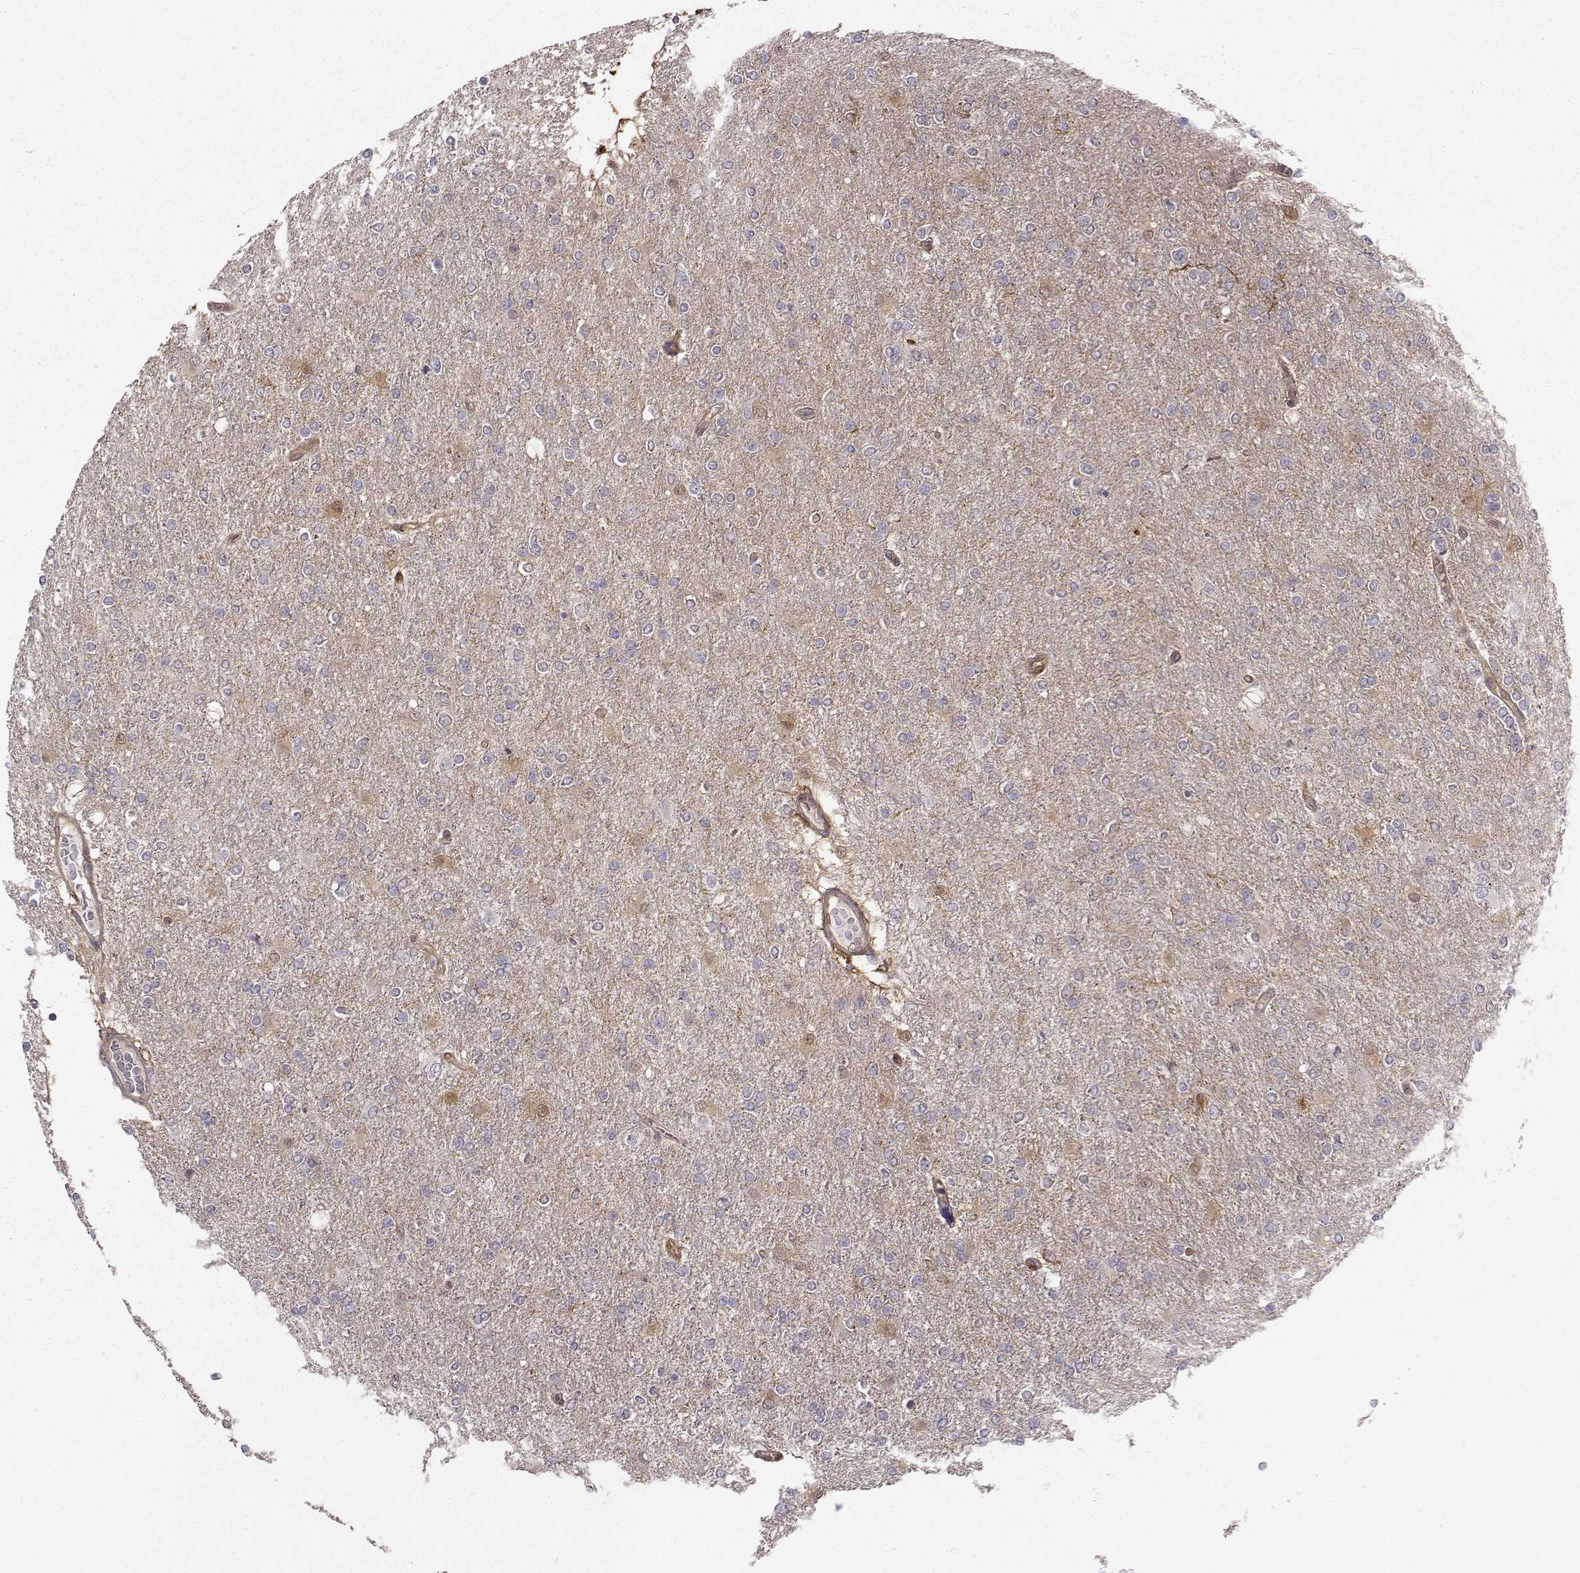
{"staining": {"intensity": "negative", "quantity": "none", "location": "none"}, "tissue": "glioma", "cell_type": "Tumor cells", "image_type": "cancer", "snomed": [{"axis": "morphology", "description": "Glioma, malignant, High grade"}, {"axis": "topography", "description": "Cerebral cortex"}], "caption": "The immunohistochemistry photomicrograph has no significant expression in tumor cells of malignant high-grade glioma tissue.", "gene": "NQO1", "patient": {"sex": "male", "age": 70}}